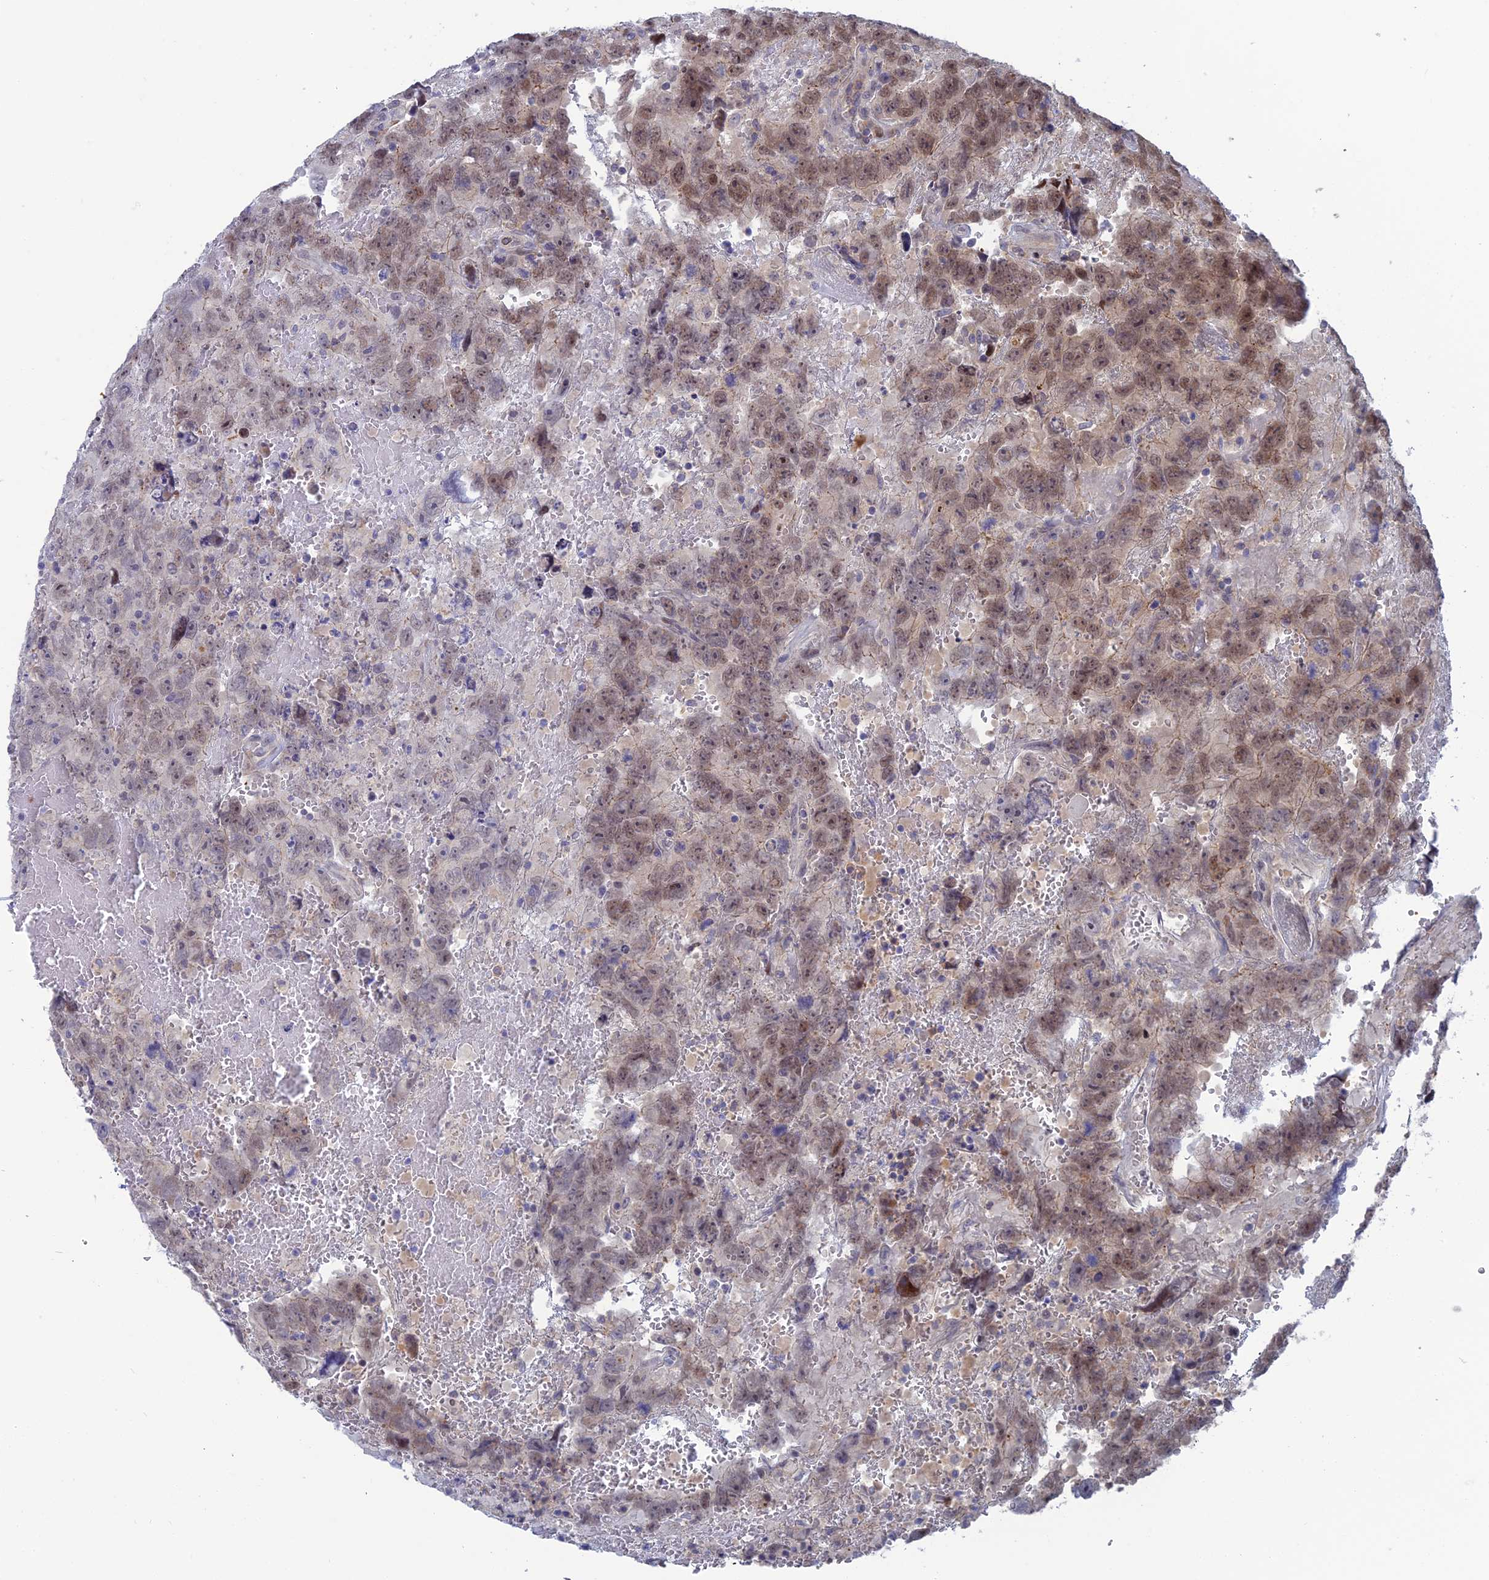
{"staining": {"intensity": "moderate", "quantity": "25%-75%", "location": "nuclear"}, "tissue": "testis cancer", "cell_type": "Tumor cells", "image_type": "cancer", "snomed": [{"axis": "morphology", "description": "Carcinoma, Embryonal, NOS"}, {"axis": "topography", "description": "Testis"}], "caption": "Moderate nuclear protein expression is present in approximately 25%-75% of tumor cells in testis cancer (embryonal carcinoma).", "gene": "ABHD1", "patient": {"sex": "male", "age": 45}}